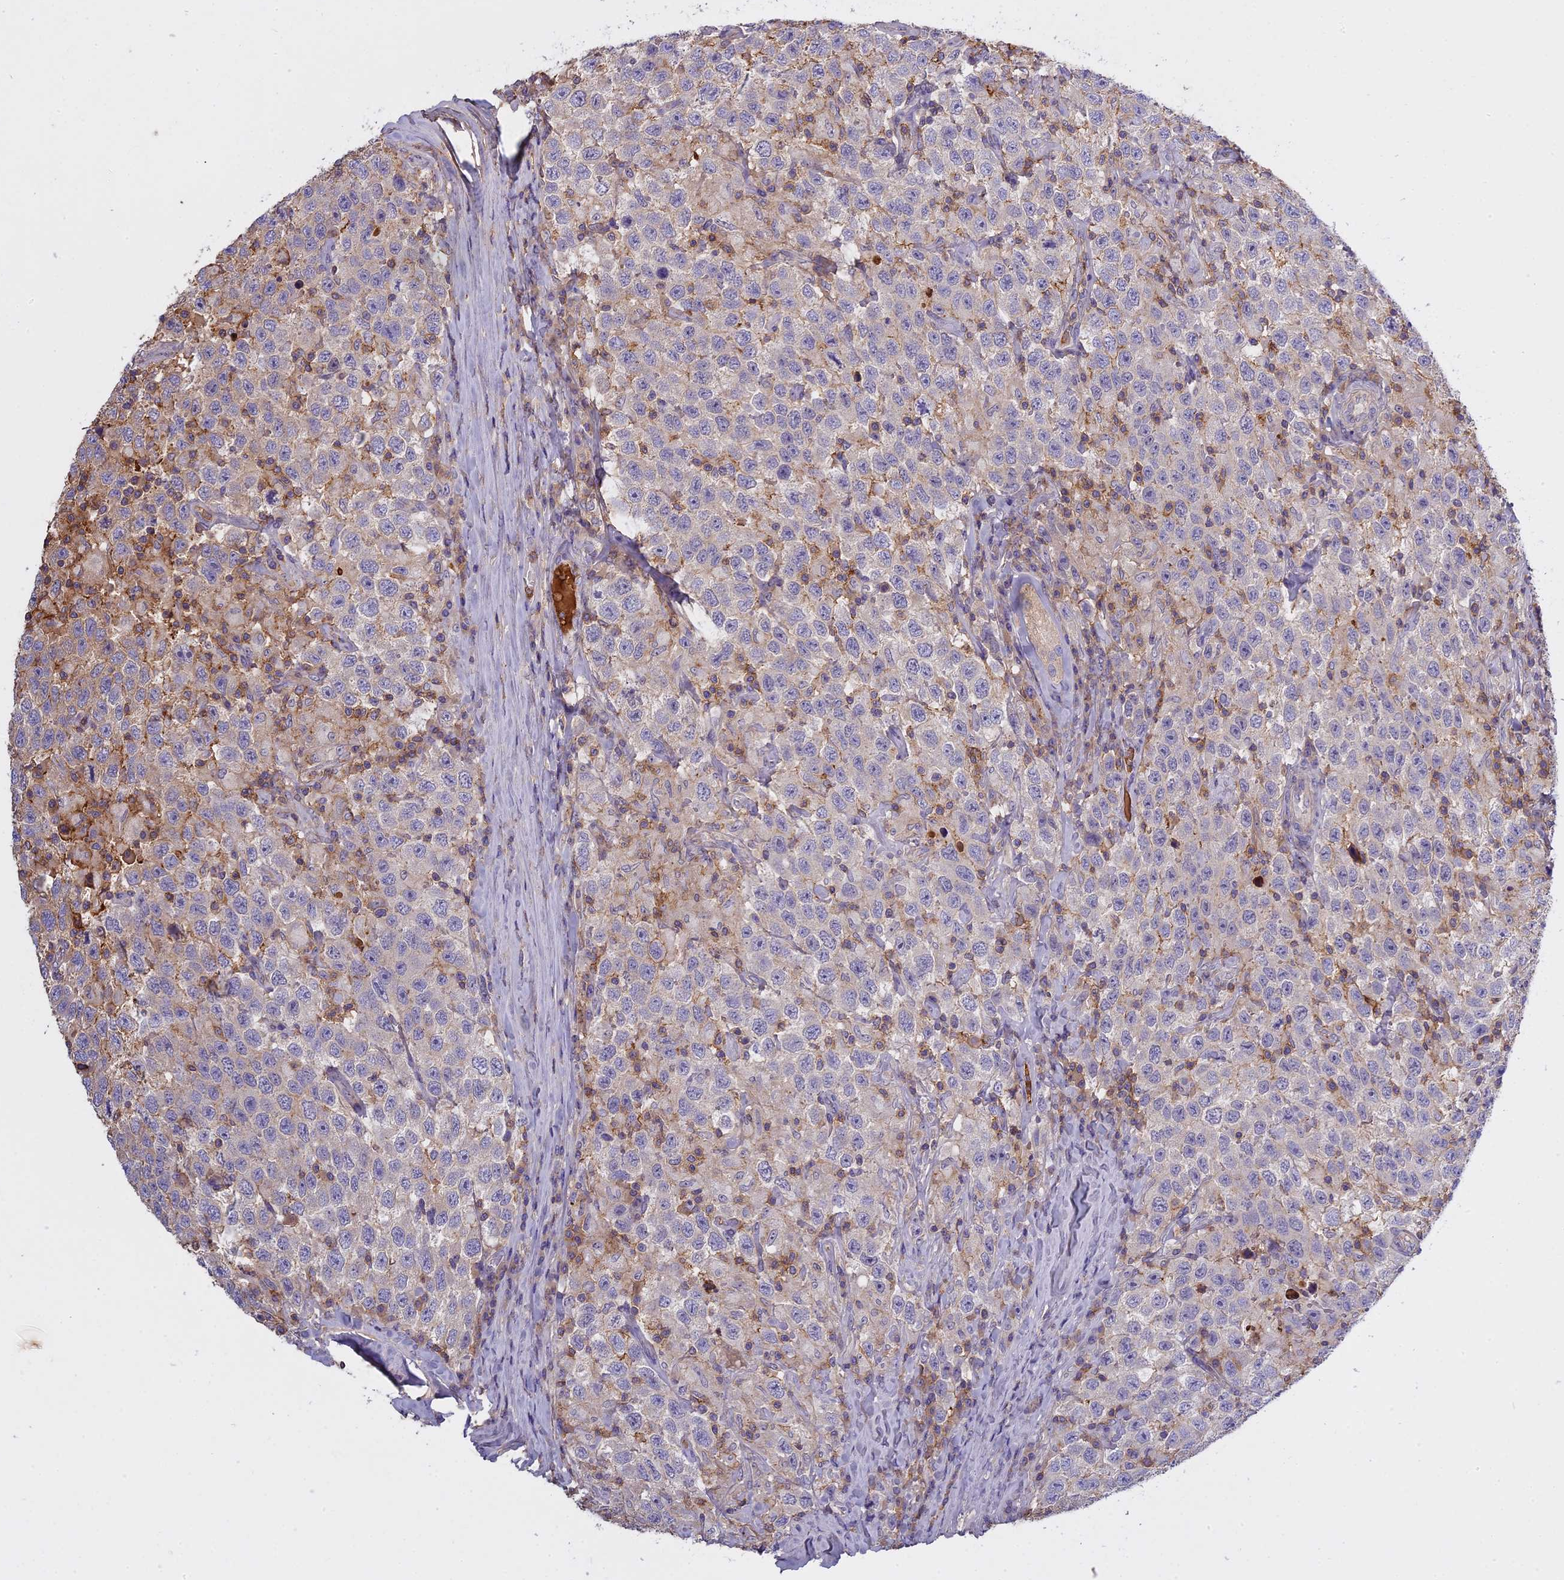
{"staining": {"intensity": "negative", "quantity": "none", "location": "none"}, "tissue": "testis cancer", "cell_type": "Tumor cells", "image_type": "cancer", "snomed": [{"axis": "morphology", "description": "Seminoma, NOS"}, {"axis": "topography", "description": "Testis"}], "caption": "High magnification brightfield microscopy of testis cancer (seminoma) stained with DAB (3,3'-diaminobenzidine) (brown) and counterstained with hematoxylin (blue): tumor cells show no significant staining. The staining is performed using DAB brown chromogen with nuclei counter-stained in using hematoxylin.", "gene": "CFAP119", "patient": {"sex": "male", "age": 41}}